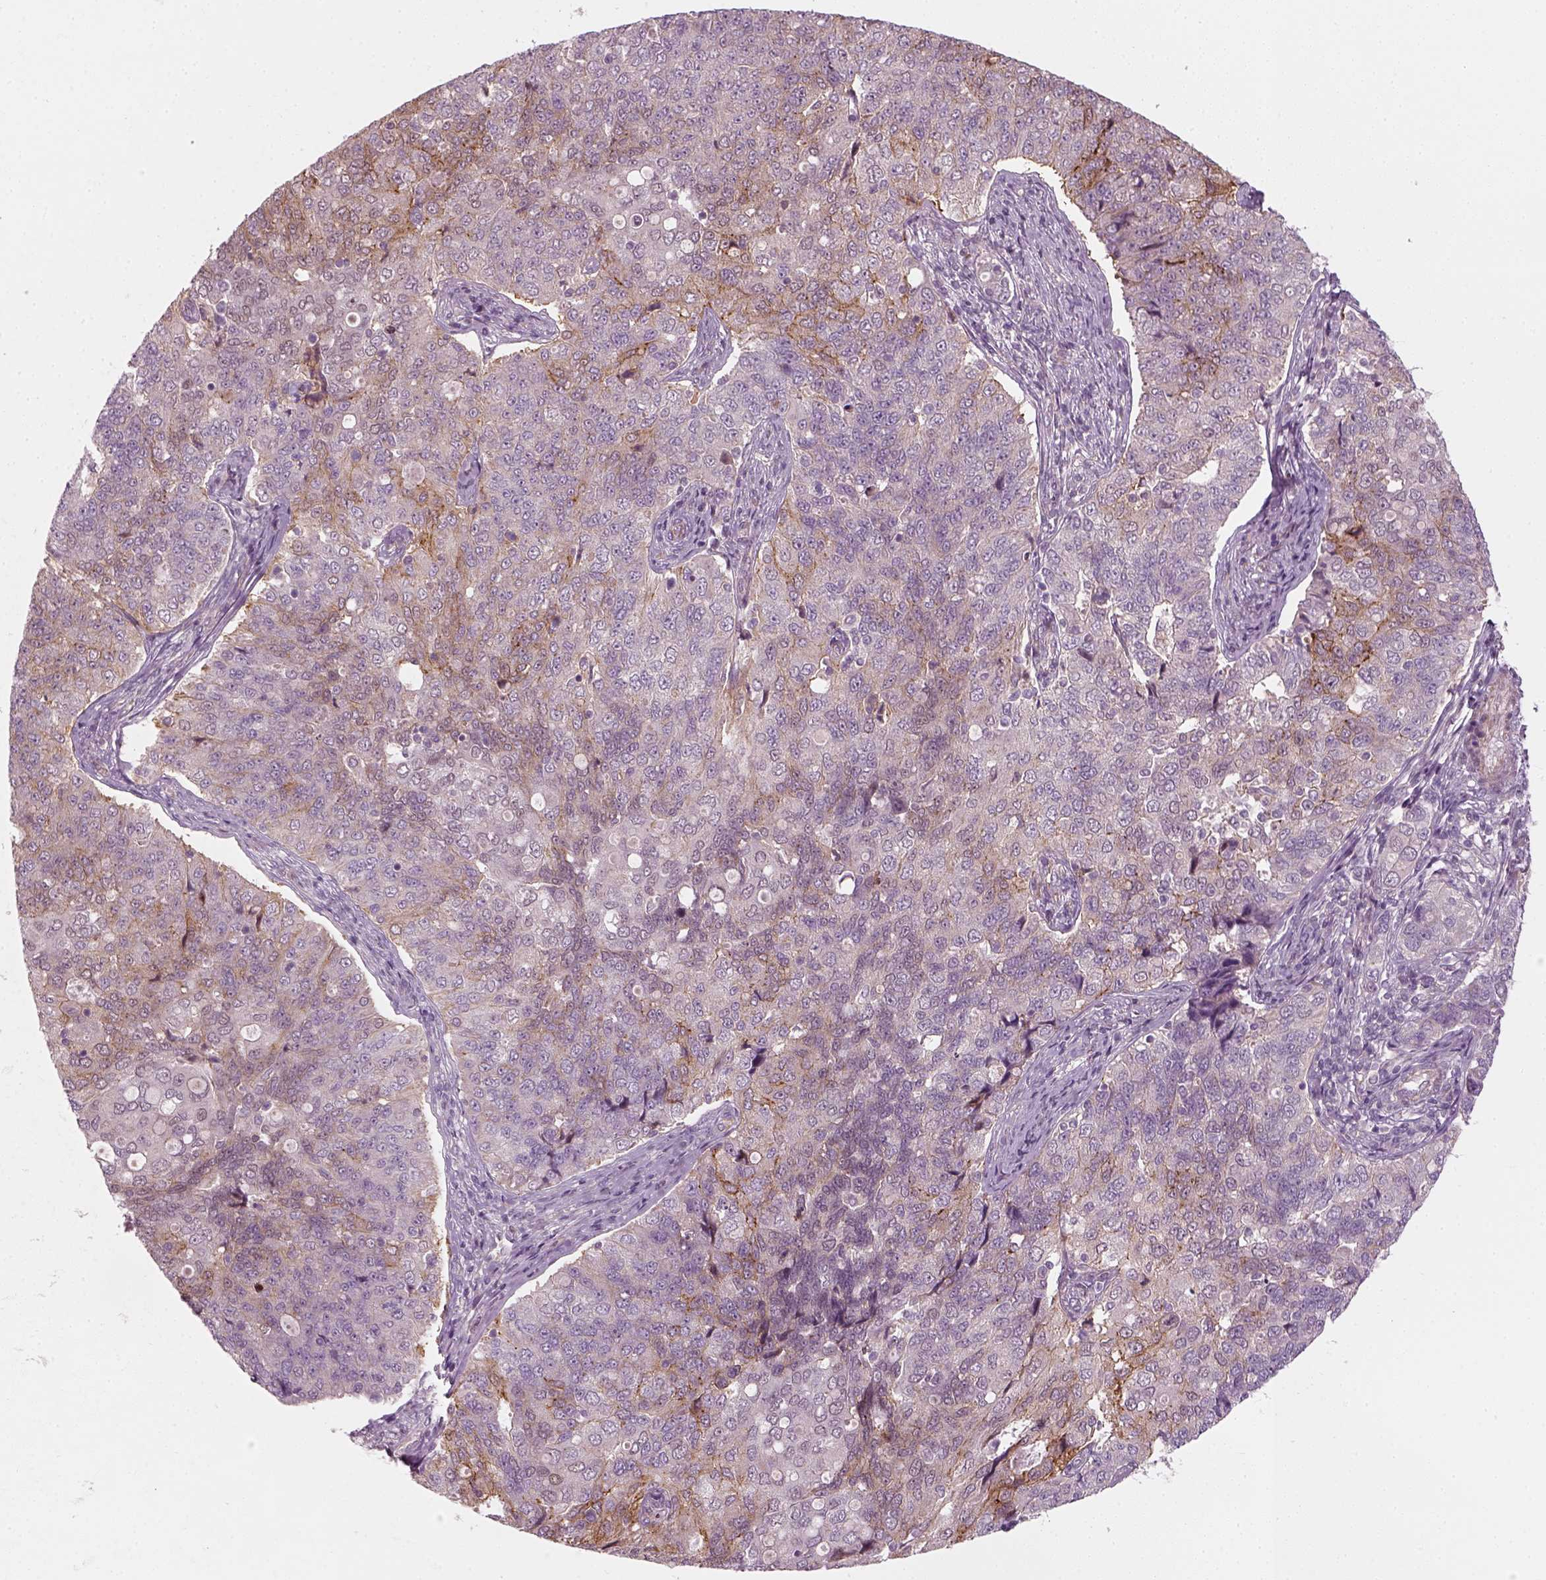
{"staining": {"intensity": "moderate", "quantity": "<25%", "location": "cytoplasmic/membranous"}, "tissue": "endometrial cancer", "cell_type": "Tumor cells", "image_type": "cancer", "snomed": [{"axis": "morphology", "description": "Adenocarcinoma, NOS"}, {"axis": "topography", "description": "Endometrium"}], "caption": "Endometrial cancer (adenocarcinoma) stained for a protein (brown) exhibits moderate cytoplasmic/membranous positive expression in approximately <25% of tumor cells.", "gene": "DNASE1L1", "patient": {"sex": "female", "age": 43}}